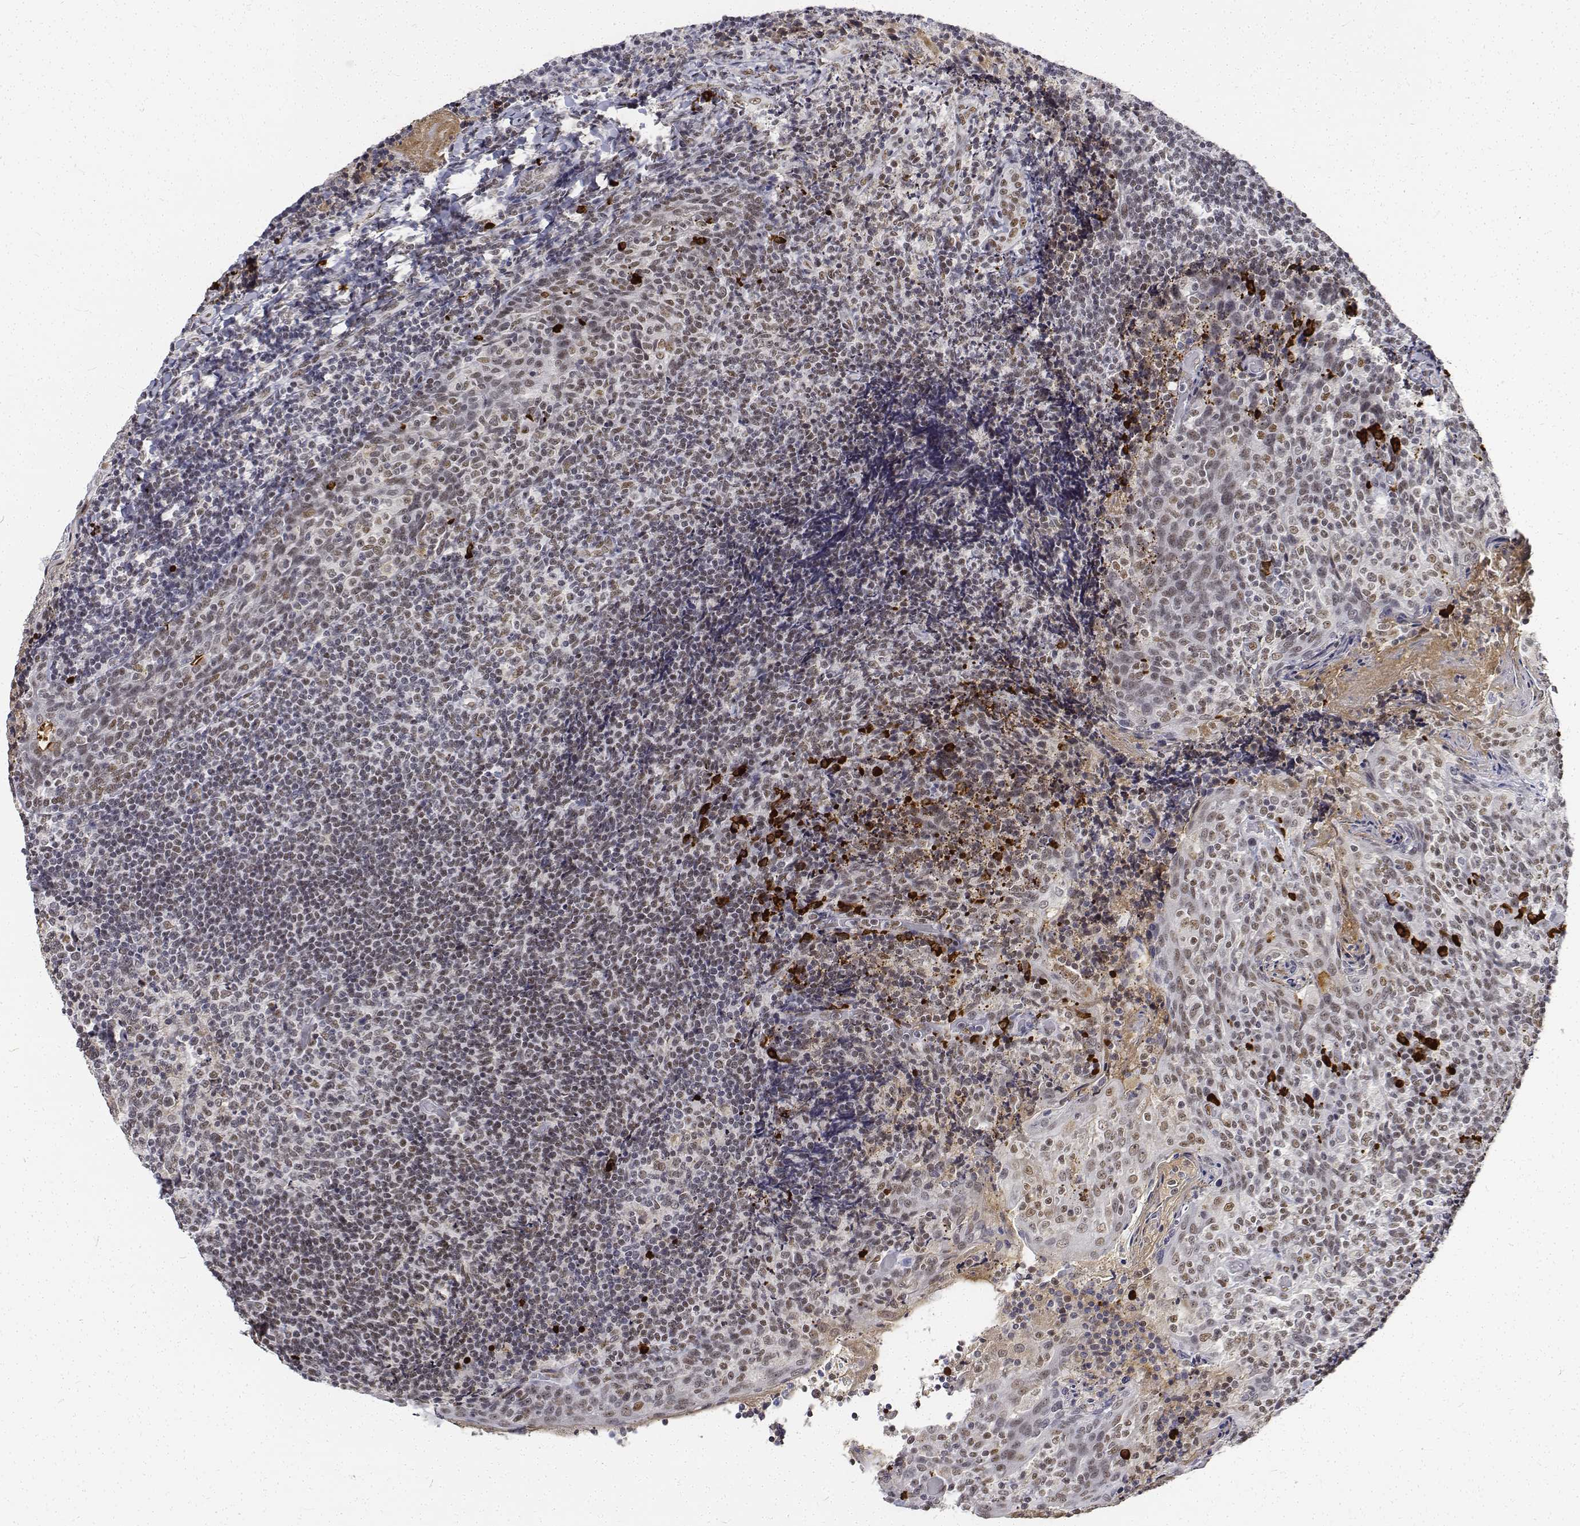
{"staining": {"intensity": "weak", "quantity": ">75%", "location": "nuclear"}, "tissue": "tonsil", "cell_type": "Germinal center cells", "image_type": "normal", "snomed": [{"axis": "morphology", "description": "Normal tissue, NOS"}, {"axis": "topography", "description": "Tonsil"}], "caption": "An immunohistochemistry (IHC) micrograph of normal tissue is shown. Protein staining in brown highlights weak nuclear positivity in tonsil within germinal center cells.", "gene": "ATRX", "patient": {"sex": "female", "age": 10}}